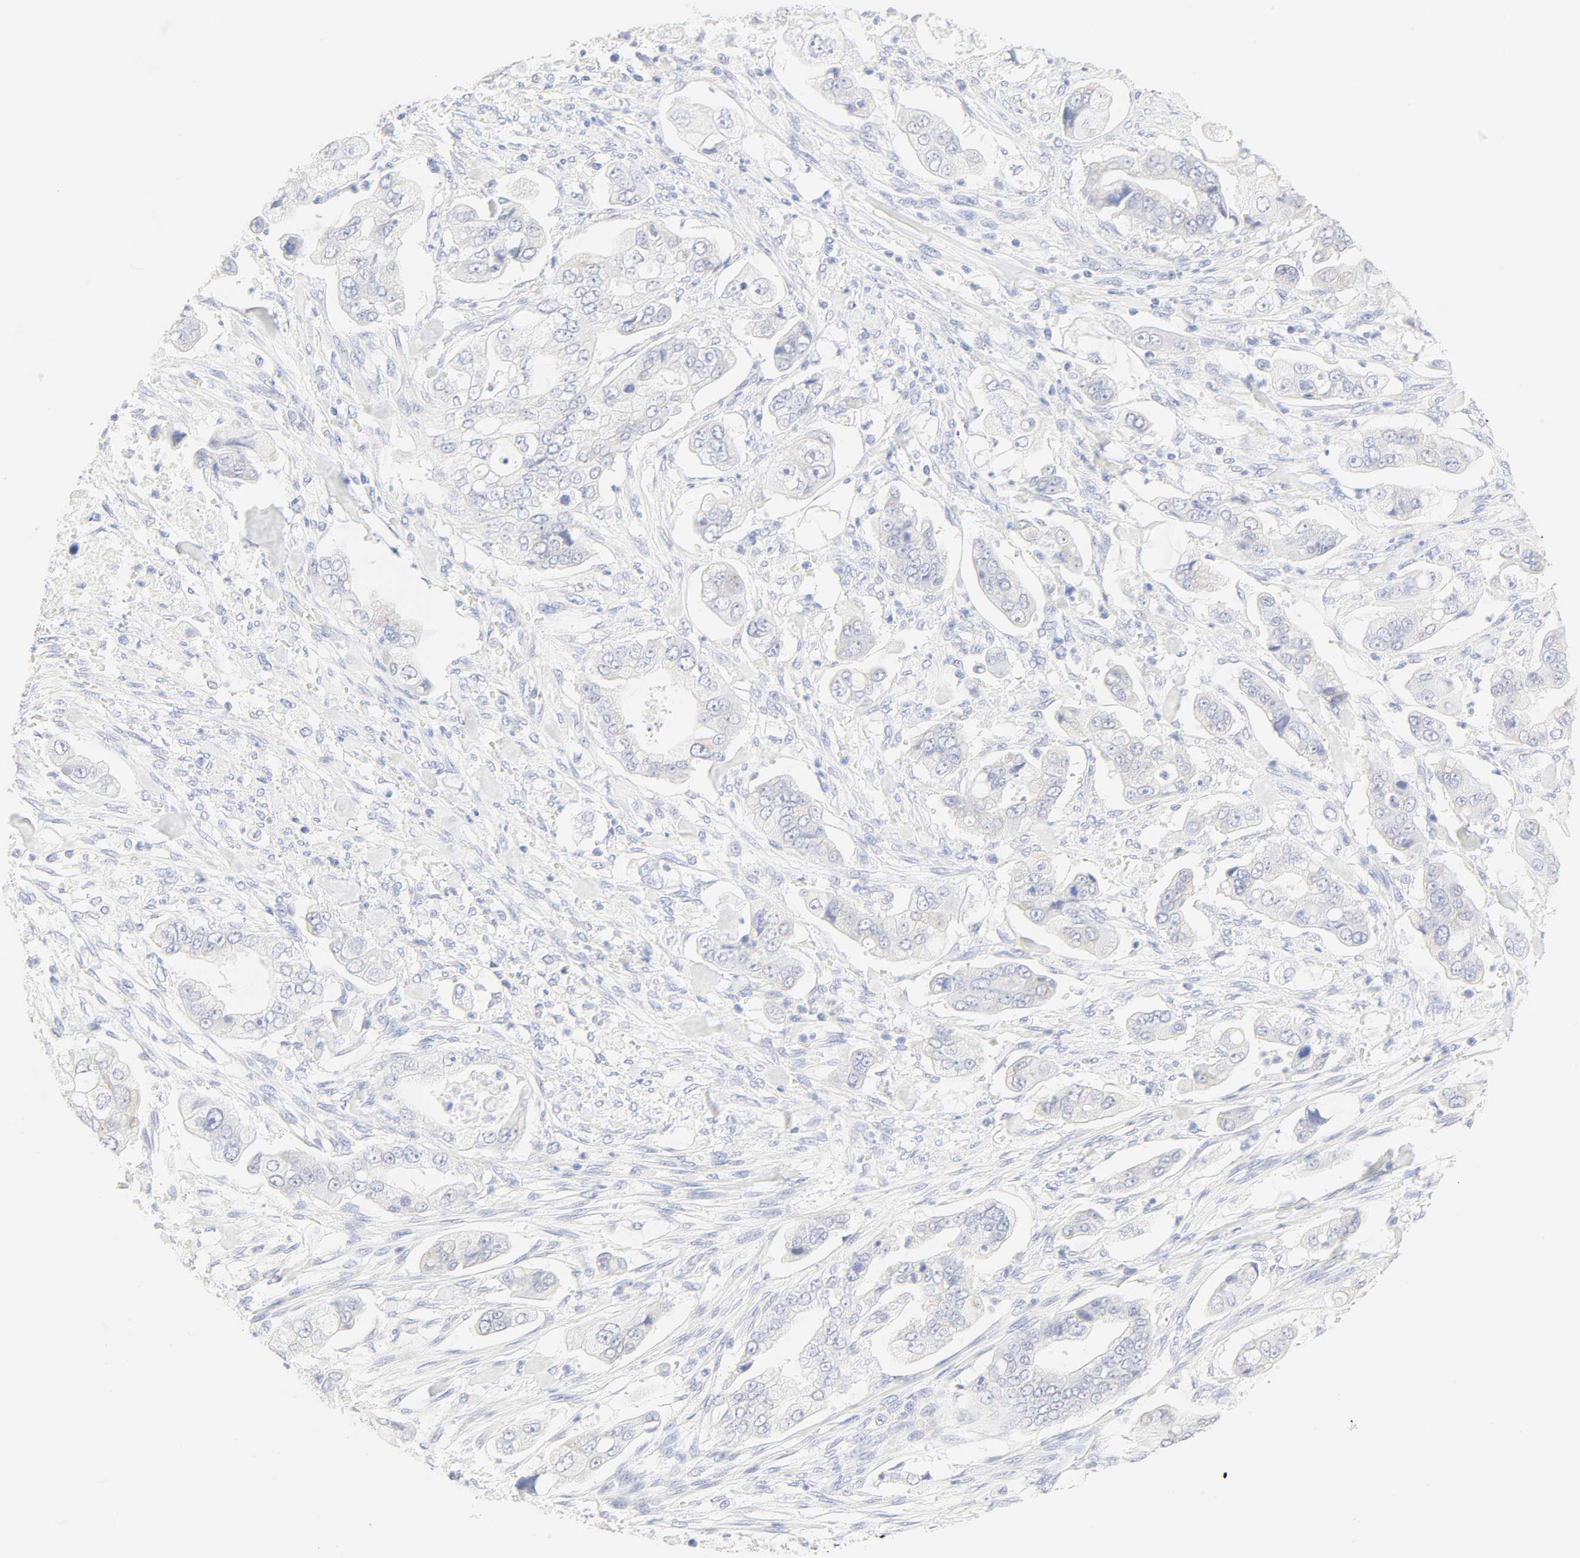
{"staining": {"intensity": "negative", "quantity": "none", "location": "none"}, "tissue": "stomach cancer", "cell_type": "Tumor cells", "image_type": "cancer", "snomed": [{"axis": "morphology", "description": "Adenocarcinoma, NOS"}, {"axis": "topography", "description": "Stomach"}], "caption": "Image shows no significant protein expression in tumor cells of stomach cancer (adenocarcinoma).", "gene": "SLCO1B3", "patient": {"sex": "male", "age": 62}}